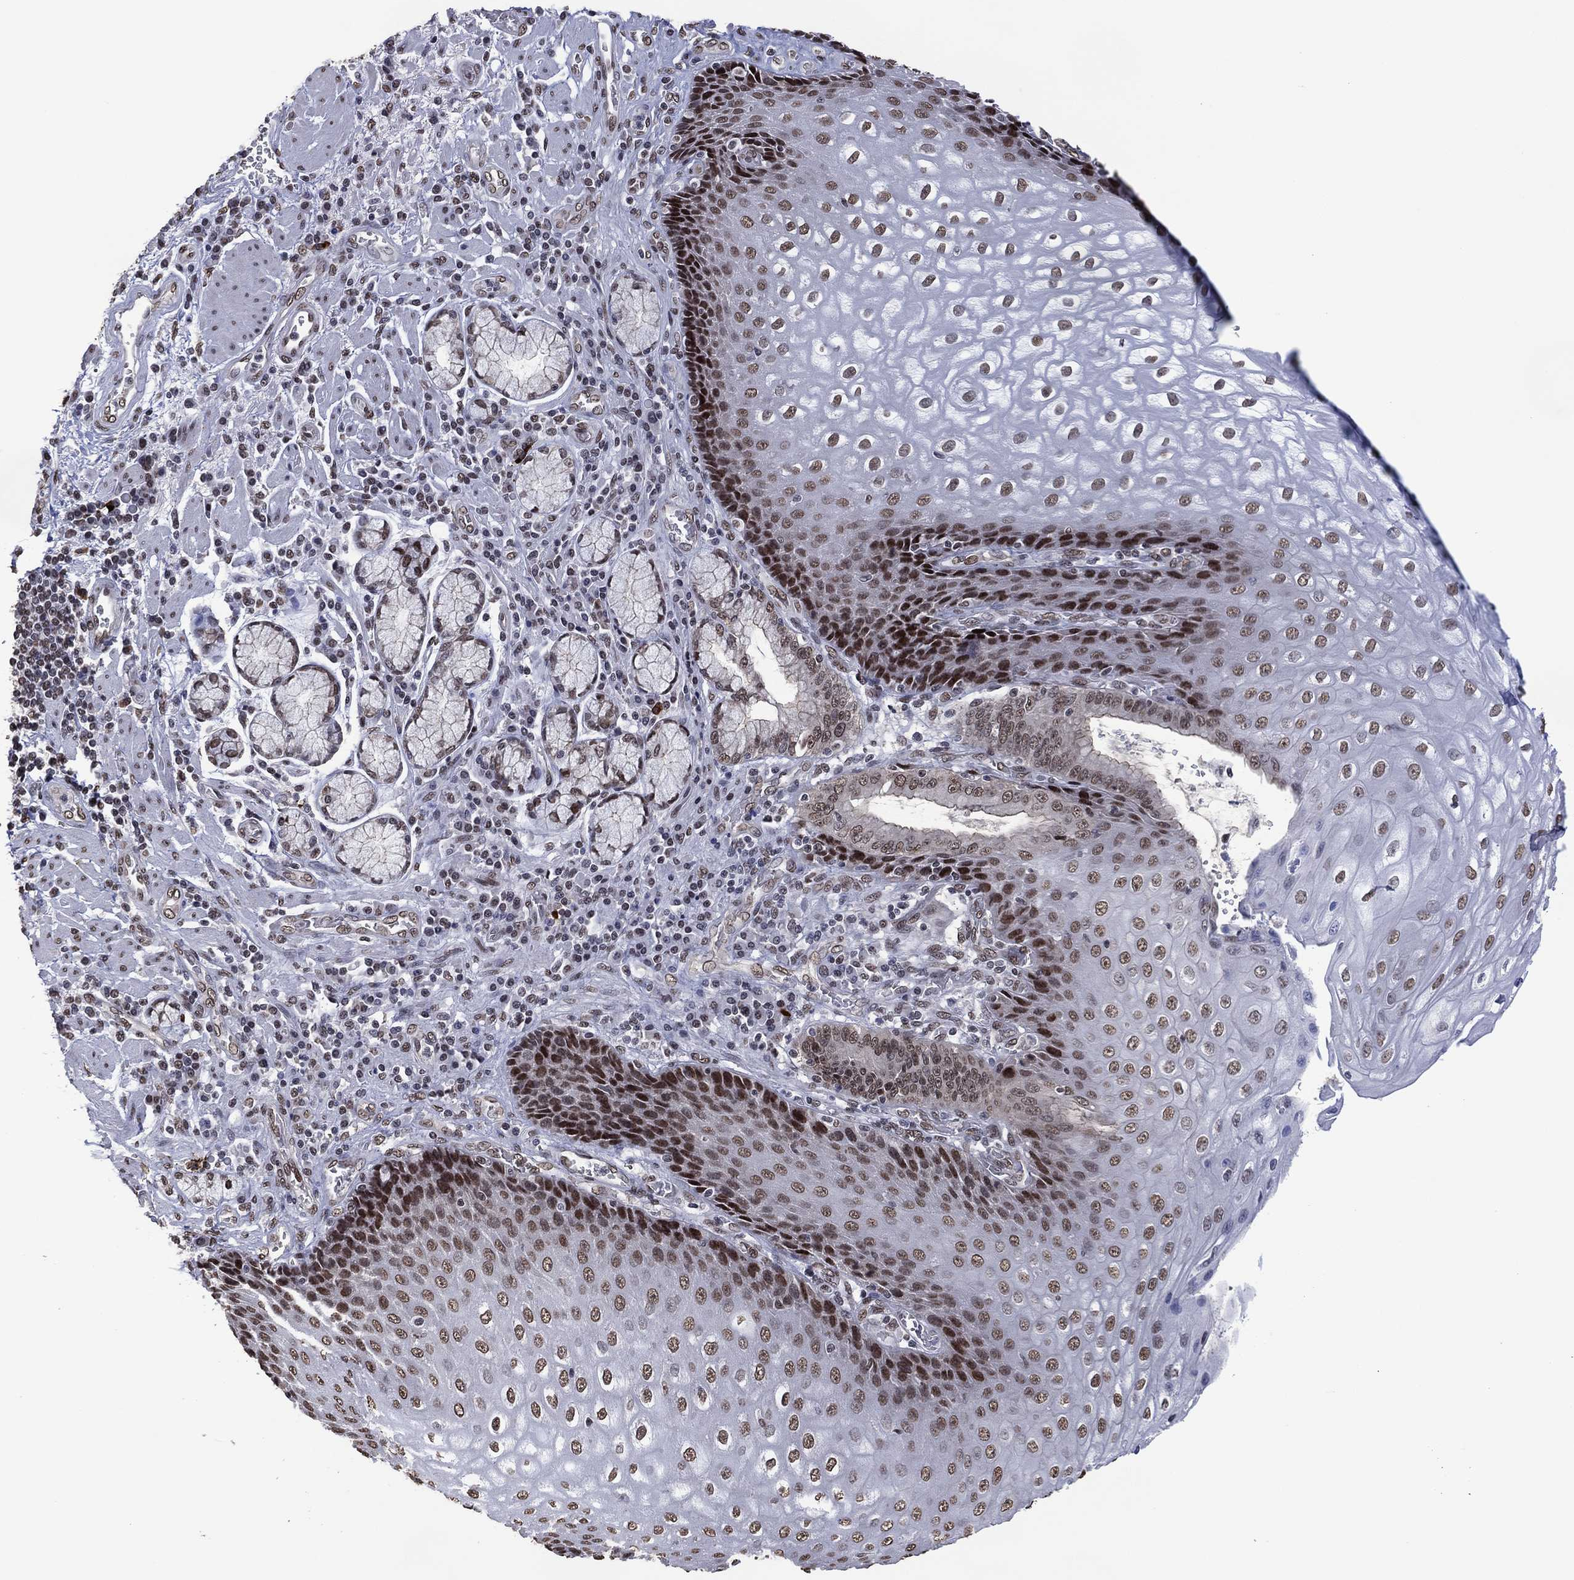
{"staining": {"intensity": "strong", "quantity": "<25%", "location": "nuclear"}, "tissue": "esophagus", "cell_type": "Squamous epithelial cells", "image_type": "normal", "snomed": [{"axis": "morphology", "description": "Normal tissue, NOS"}, {"axis": "topography", "description": "Esophagus"}], "caption": "Esophagus stained with immunohistochemistry (IHC) shows strong nuclear staining in about <25% of squamous epithelial cells. The protein is shown in brown color, while the nuclei are stained blue.", "gene": "EHMT1", "patient": {"sex": "male", "age": 57}}